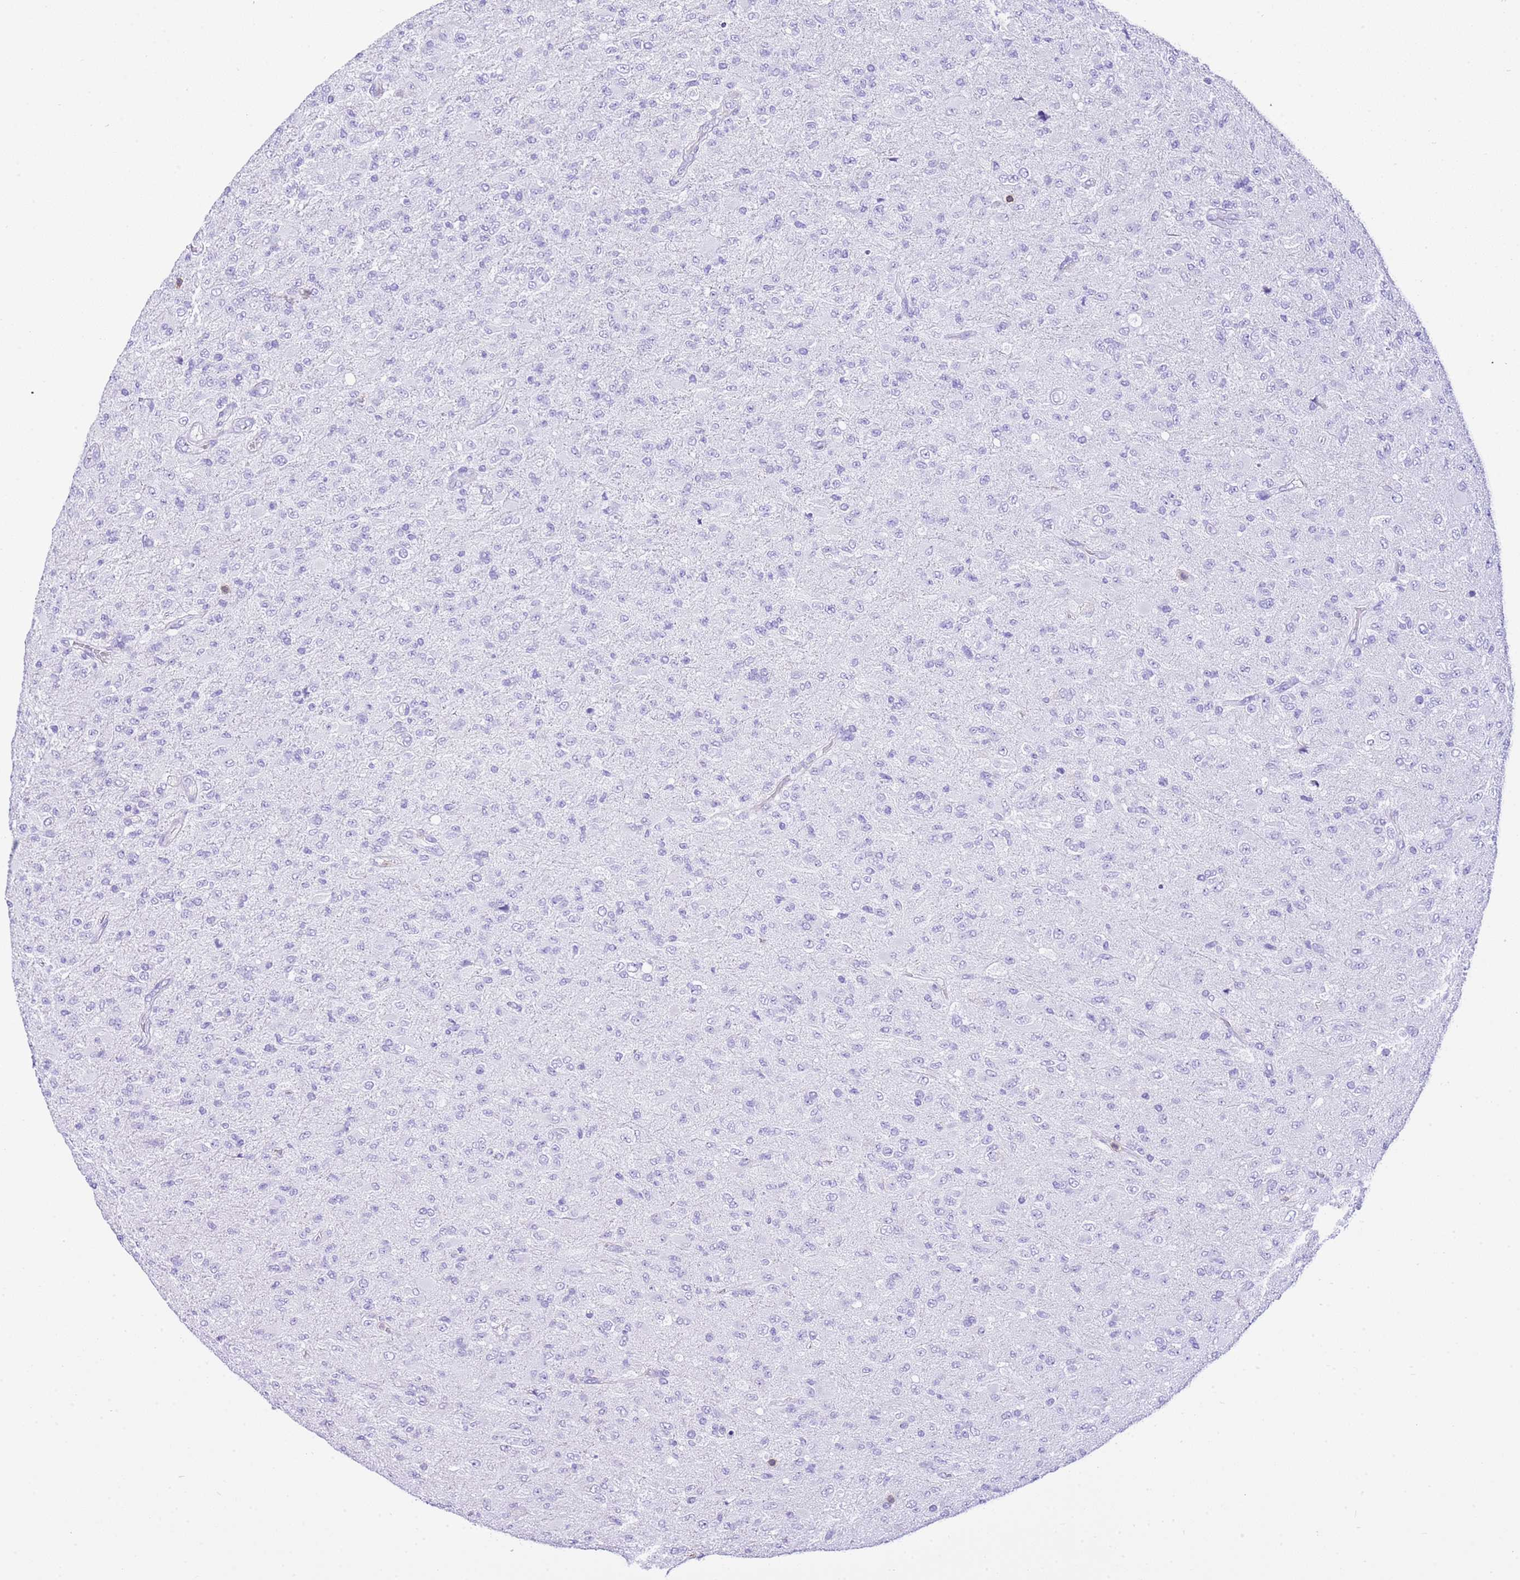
{"staining": {"intensity": "negative", "quantity": "none", "location": "none"}, "tissue": "glioma", "cell_type": "Tumor cells", "image_type": "cancer", "snomed": [{"axis": "morphology", "description": "Glioma, malignant, Low grade"}, {"axis": "topography", "description": "Brain"}], "caption": "An IHC micrograph of glioma is shown. There is no staining in tumor cells of glioma.", "gene": "CNN2", "patient": {"sex": "male", "age": 65}}